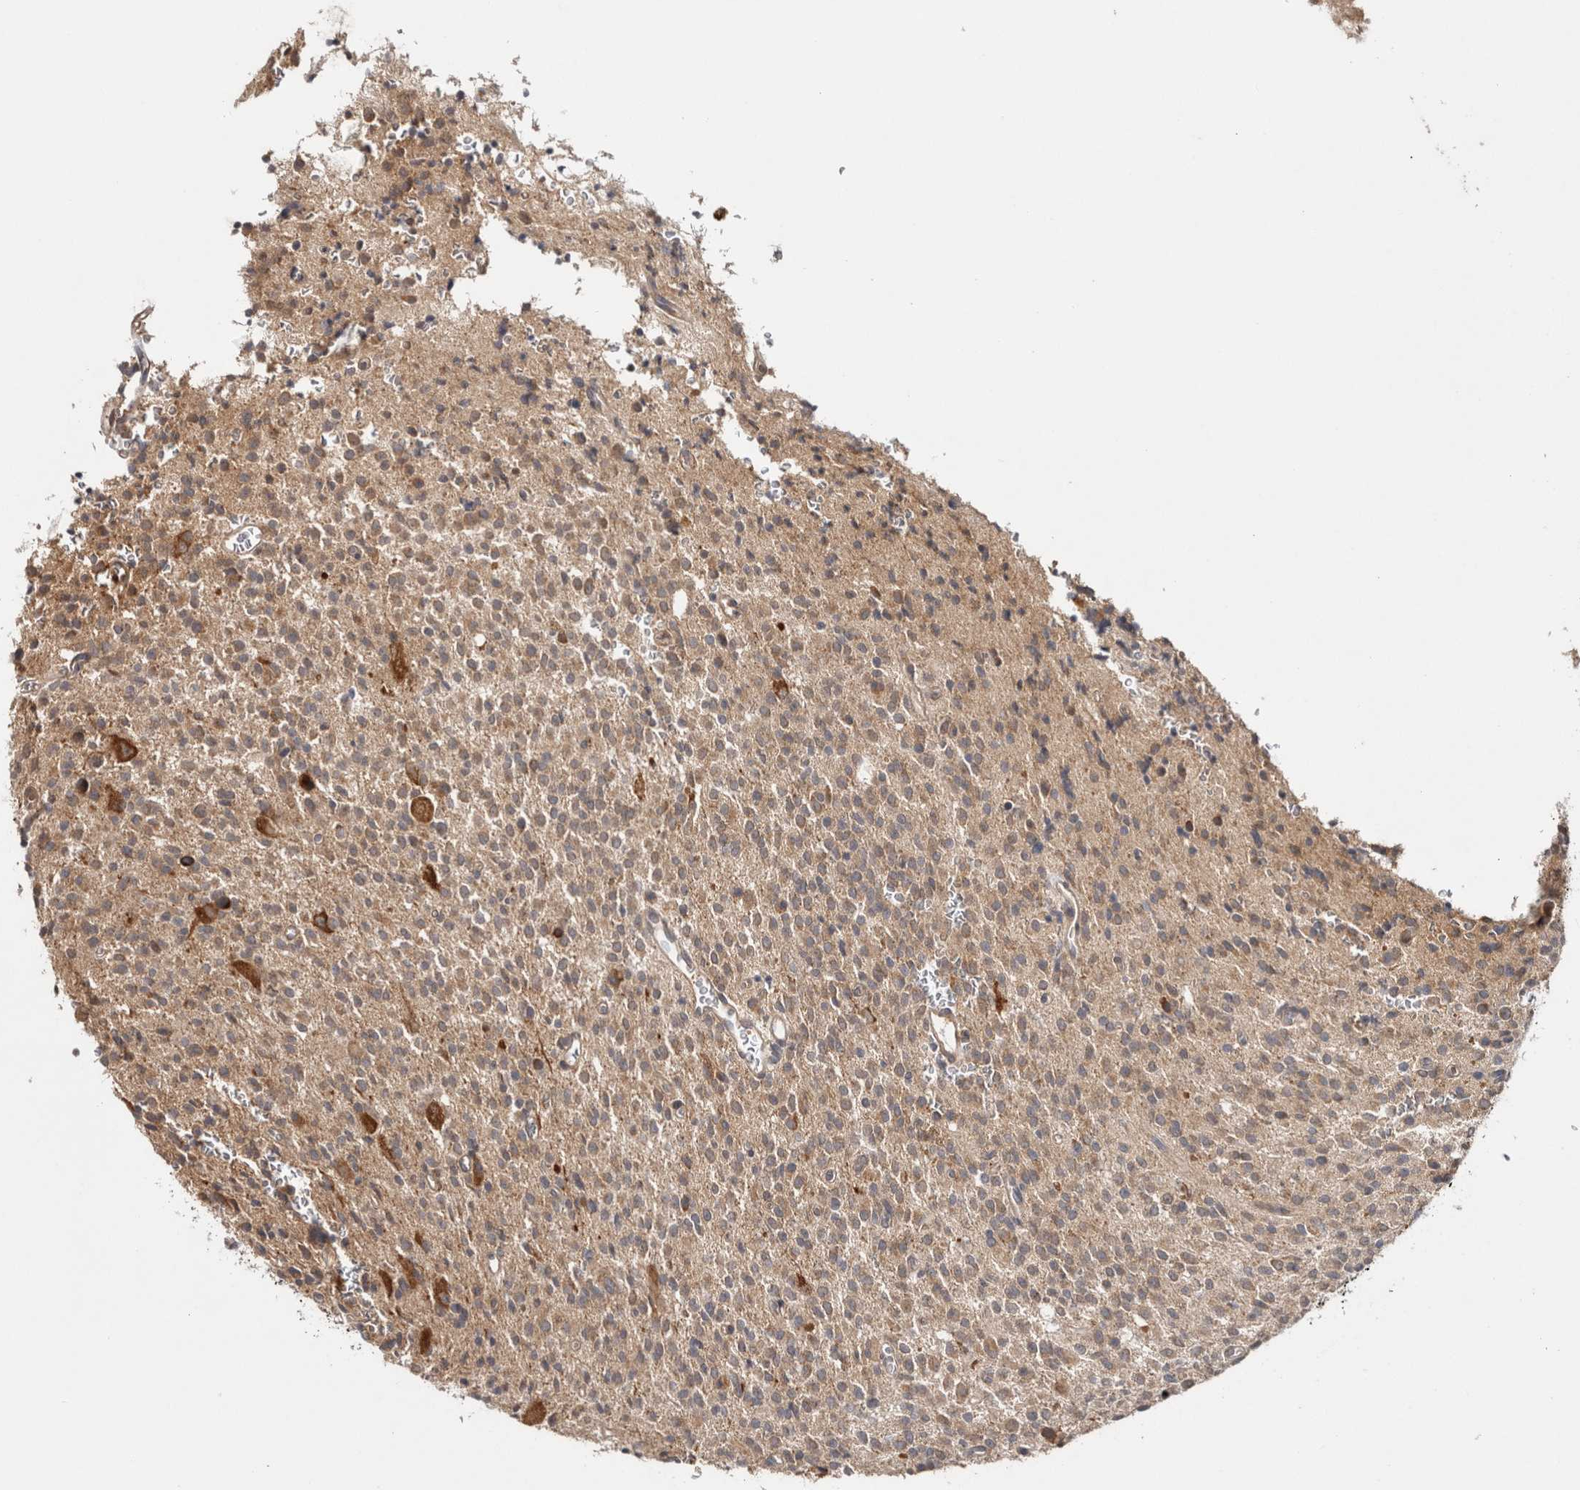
{"staining": {"intensity": "weak", "quantity": ">75%", "location": "cytoplasmic/membranous"}, "tissue": "glioma", "cell_type": "Tumor cells", "image_type": "cancer", "snomed": [{"axis": "morphology", "description": "Glioma, malignant, High grade"}, {"axis": "topography", "description": "Brain"}], "caption": "Brown immunohistochemical staining in malignant glioma (high-grade) reveals weak cytoplasmic/membranous expression in approximately >75% of tumor cells.", "gene": "HMOX2", "patient": {"sex": "male", "age": 34}}